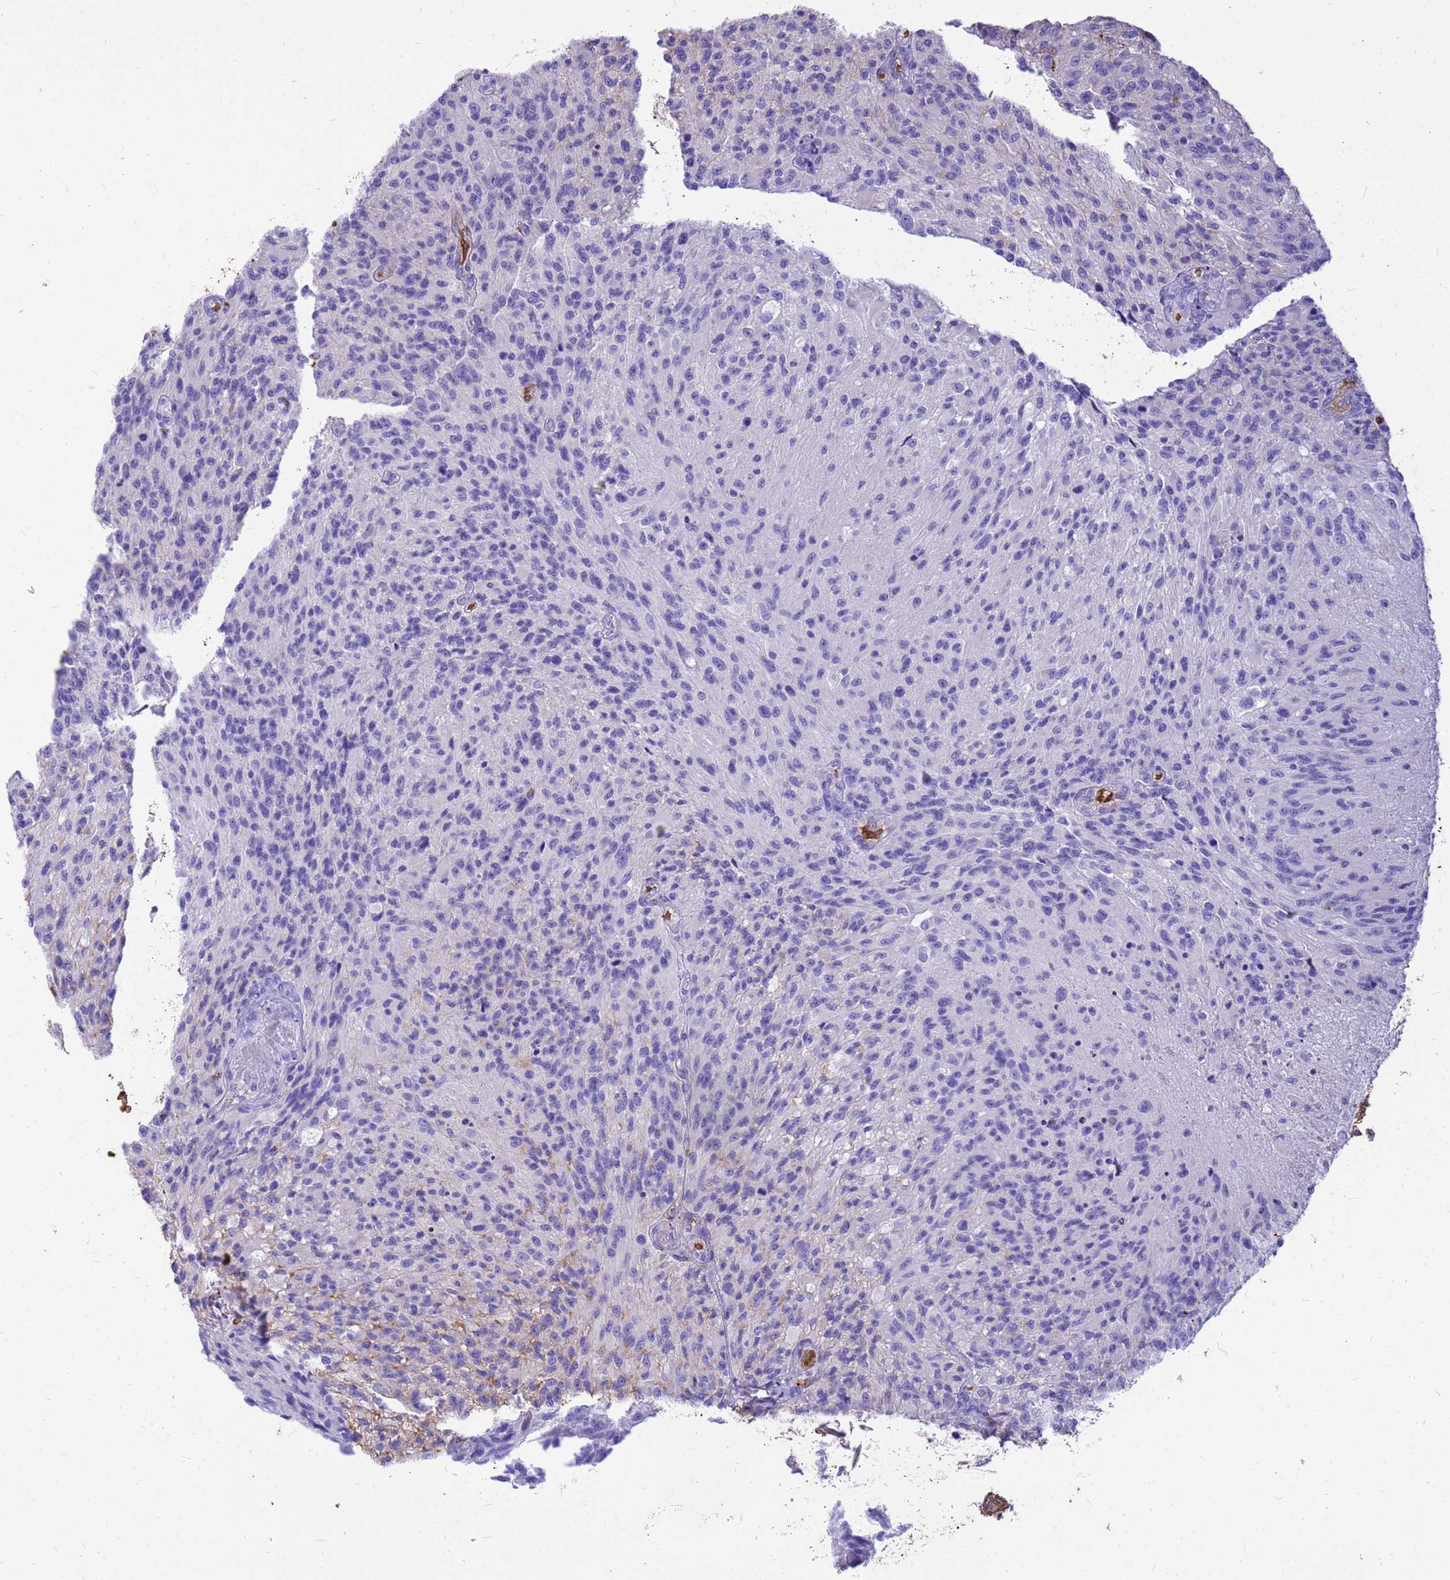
{"staining": {"intensity": "negative", "quantity": "none", "location": "none"}, "tissue": "glioma", "cell_type": "Tumor cells", "image_type": "cancer", "snomed": [{"axis": "morphology", "description": "Normal tissue, NOS"}, {"axis": "morphology", "description": "Glioma, malignant, High grade"}, {"axis": "topography", "description": "Cerebral cortex"}], "caption": "This image is of glioma stained with immunohistochemistry (IHC) to label a protein in brown with the nuclei are counter-stained blue. There is no expression in tumor cells.", "gene": "HBA2", "patient": {"sex": "male", "age": 56}}